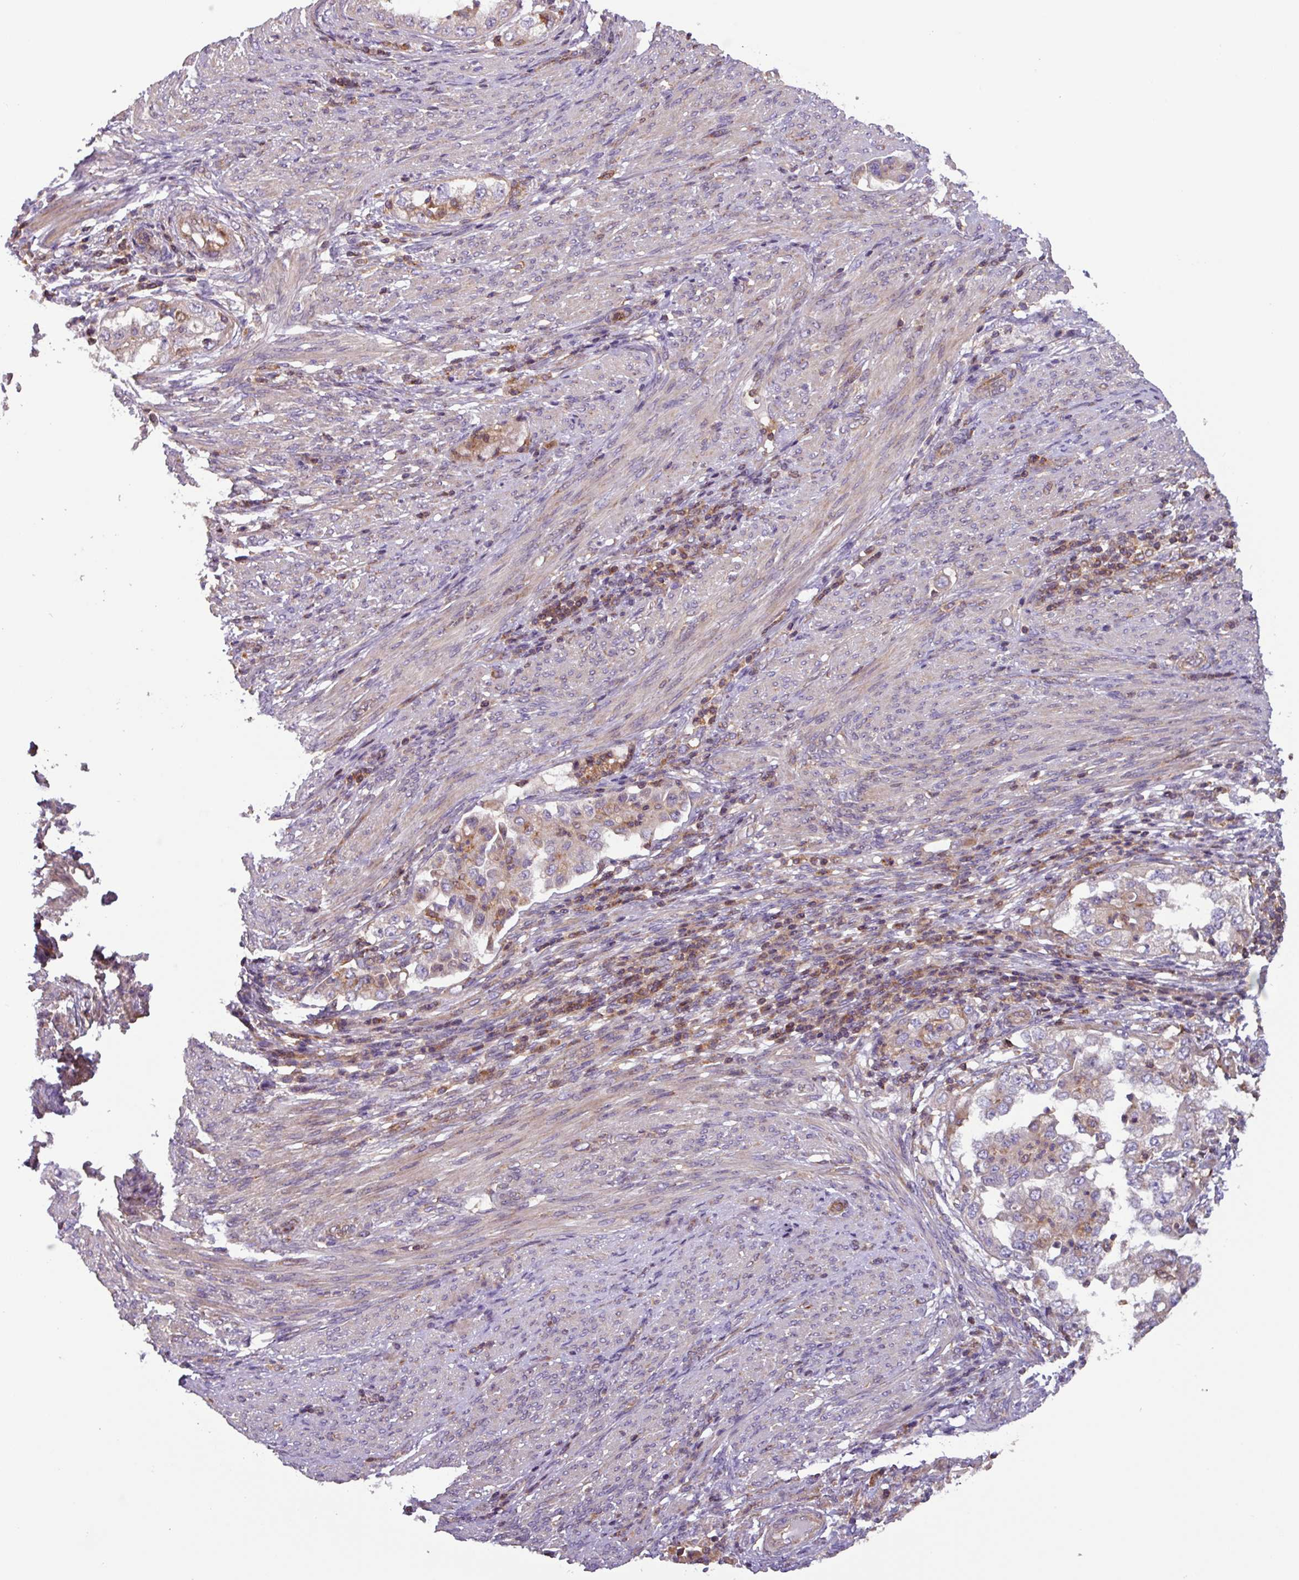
{"staining": {"intensity": "weak", "quantity": "<25%", "location": "cytoplasmic/membranous"}, "tissue": "endometrial cancer", "cell_type": "Tumor cells", "image_type": "cancer", "snomed": [{"axis": "morphology", "description": "Adenocarcinoma, NOS"}, {"axis": "topography", "description": "Endometrium"}], "caption": "Human endometrial adenocarcinoma stained for a protein using IHC displays no staining in tumor cells.", "gene": "PLEKHD1", "patient": {"sex": "female", "age": 85}}